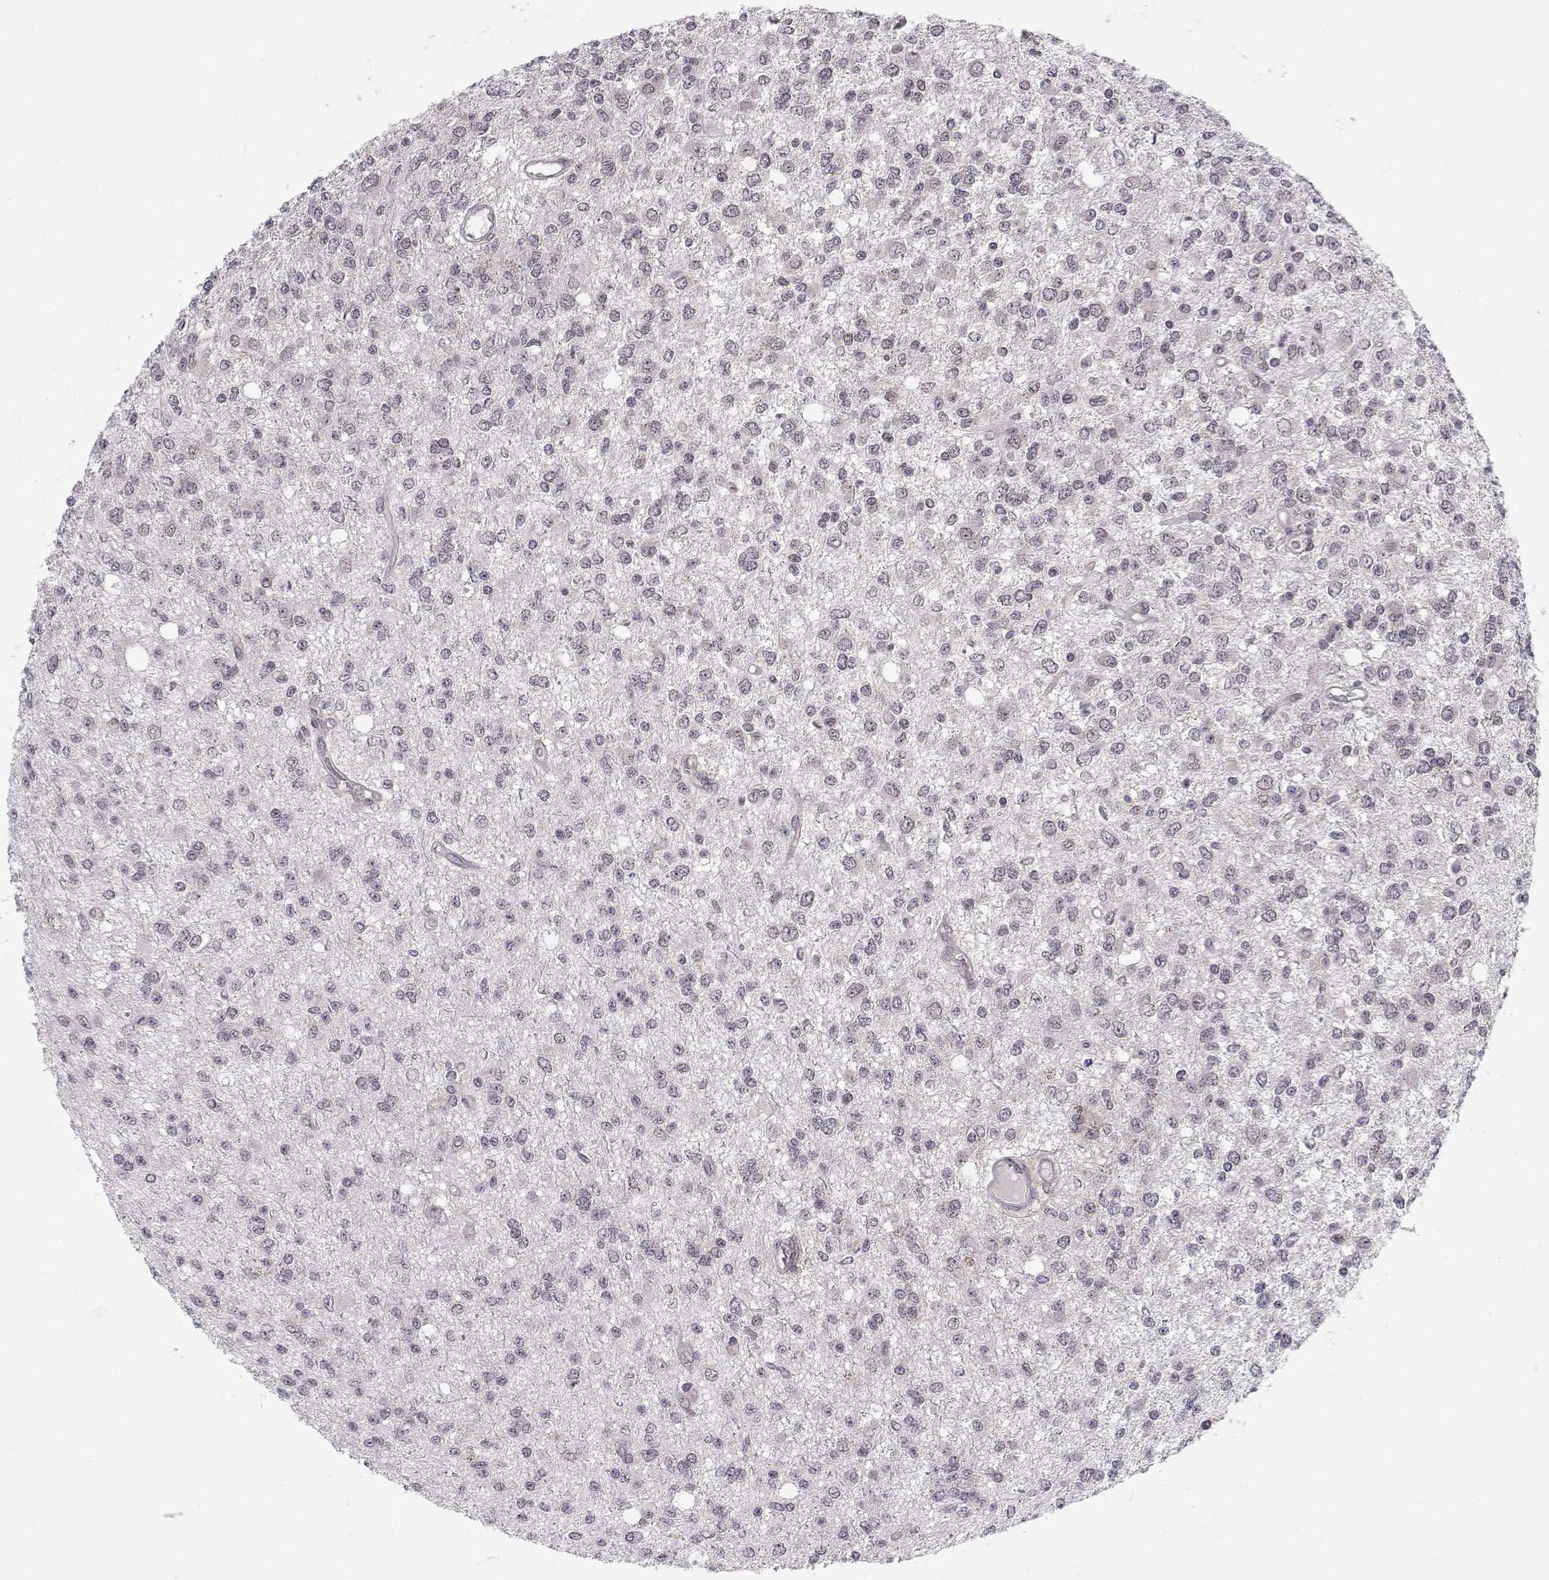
{"staining": {"intensity": "negative", "quantity": "none", "location": "none"}, "tissue": "glioma", "cell_type": "Tumor cells", "image_type": "cancer", "snomed": [{"axis": "morphology", "description": "Glioma, malignant, Low grade"}, {"axis": "topography", "description": "Brain"}], "caption": "A high-resolution photomicrograph shows IHC staining of low-grade glioma (malignant), which exhibits no significant positivity in tumor cells.", "gene": "KIF13B", "patient": {"sex": "male", "age": 67}}